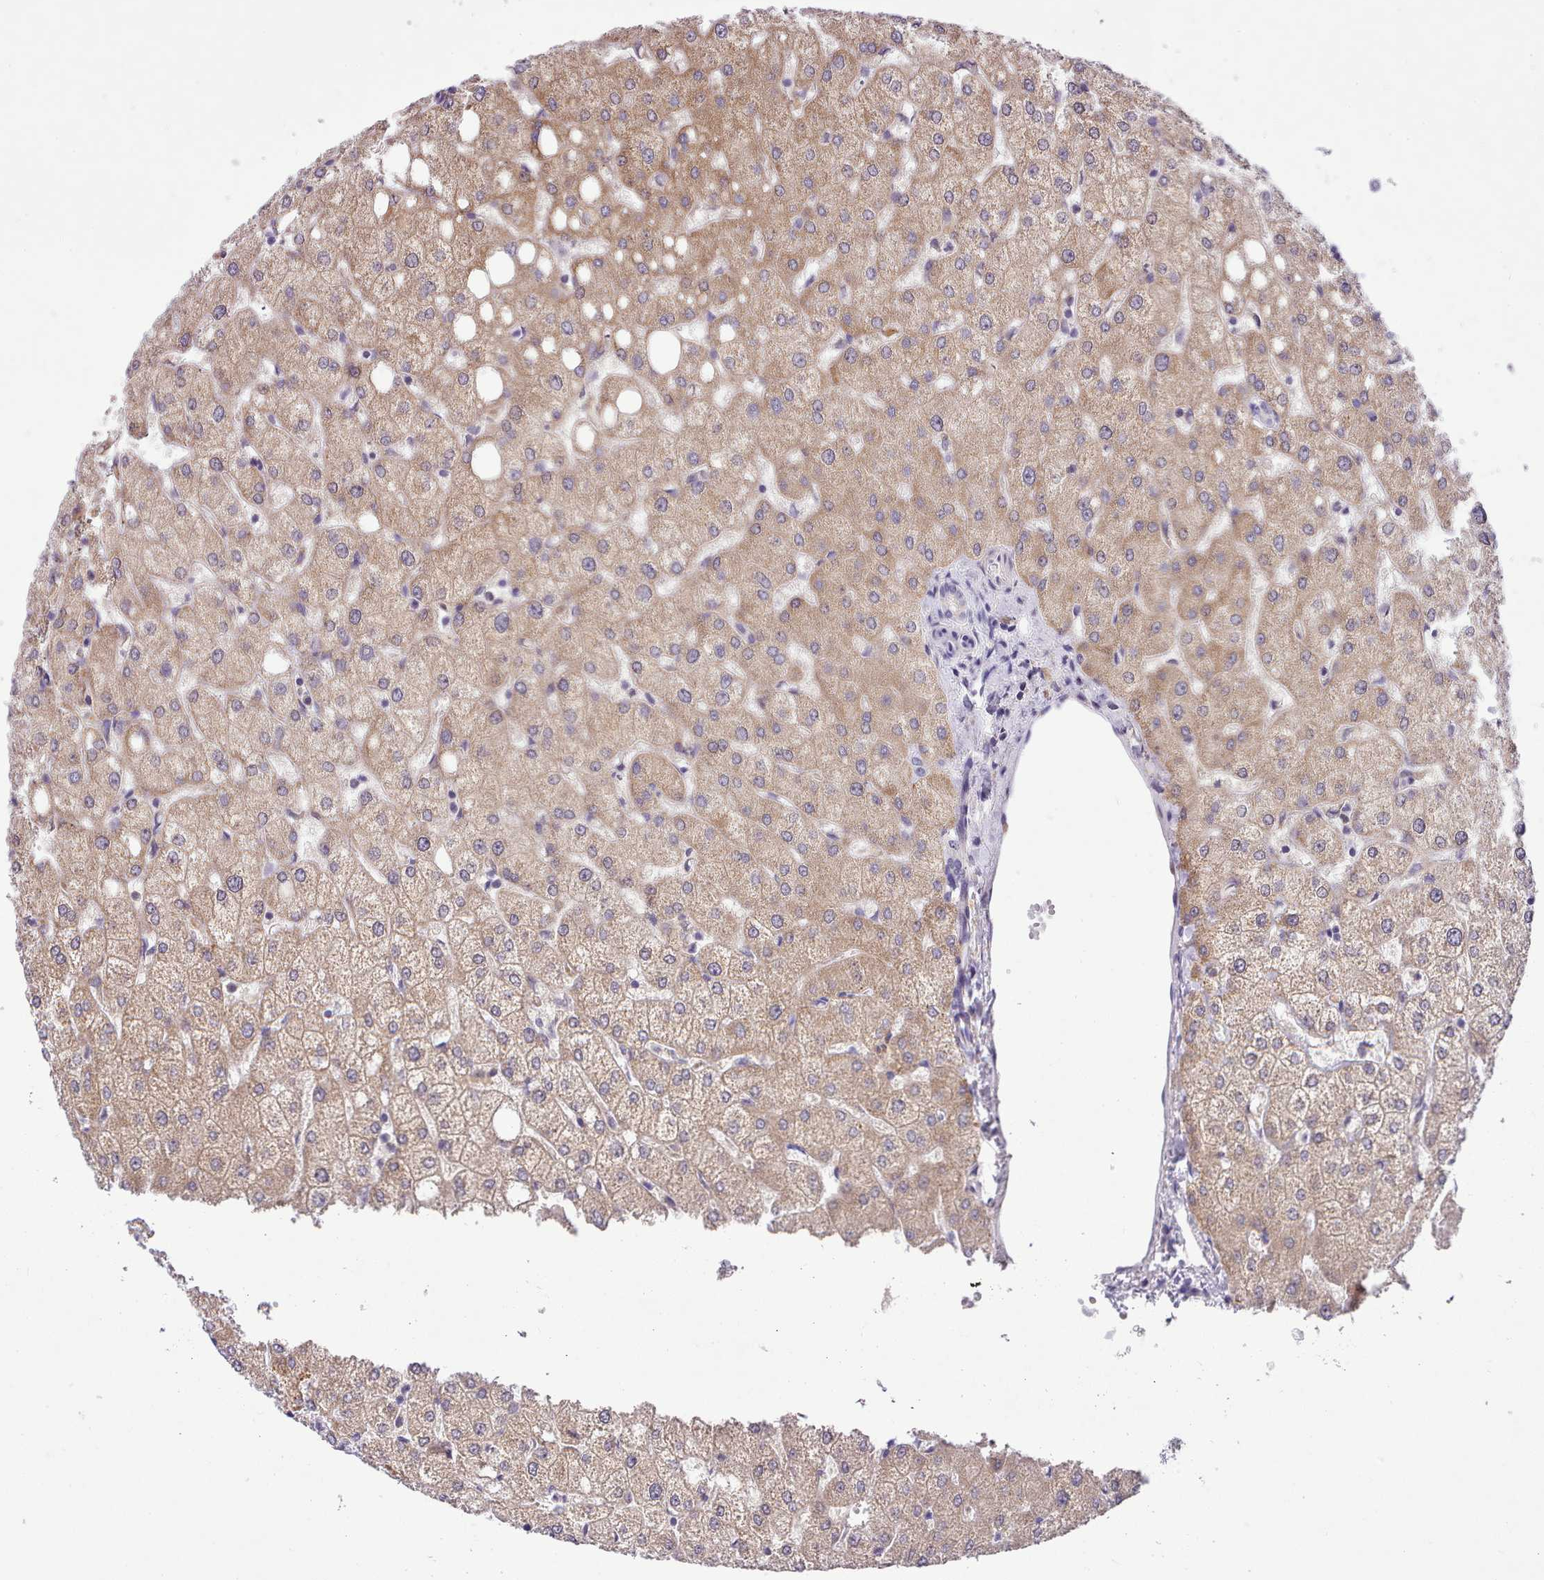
{"staining": {"intensity": "negative", "quantity": "none", "location": "none"}, "tissue": "liver", "cell_type": "Cholangiocytes", "image_type": "normal", "snomed": [{"axis": "morphology", "description": "Normal tissue, NOS"}, {"axis": "topography", "description": "Liver"}], "caption": "The micrograph demonstrates no staining of cholangiocytes in normal liver. (Stains: DAB immunohistochemistry (IHC) with hematoxylin counter stain, Microscopy: brightfield microscopy at high magnification).", "gene": "FAM83E", "patient": {"sex": "female", "age": 54}}